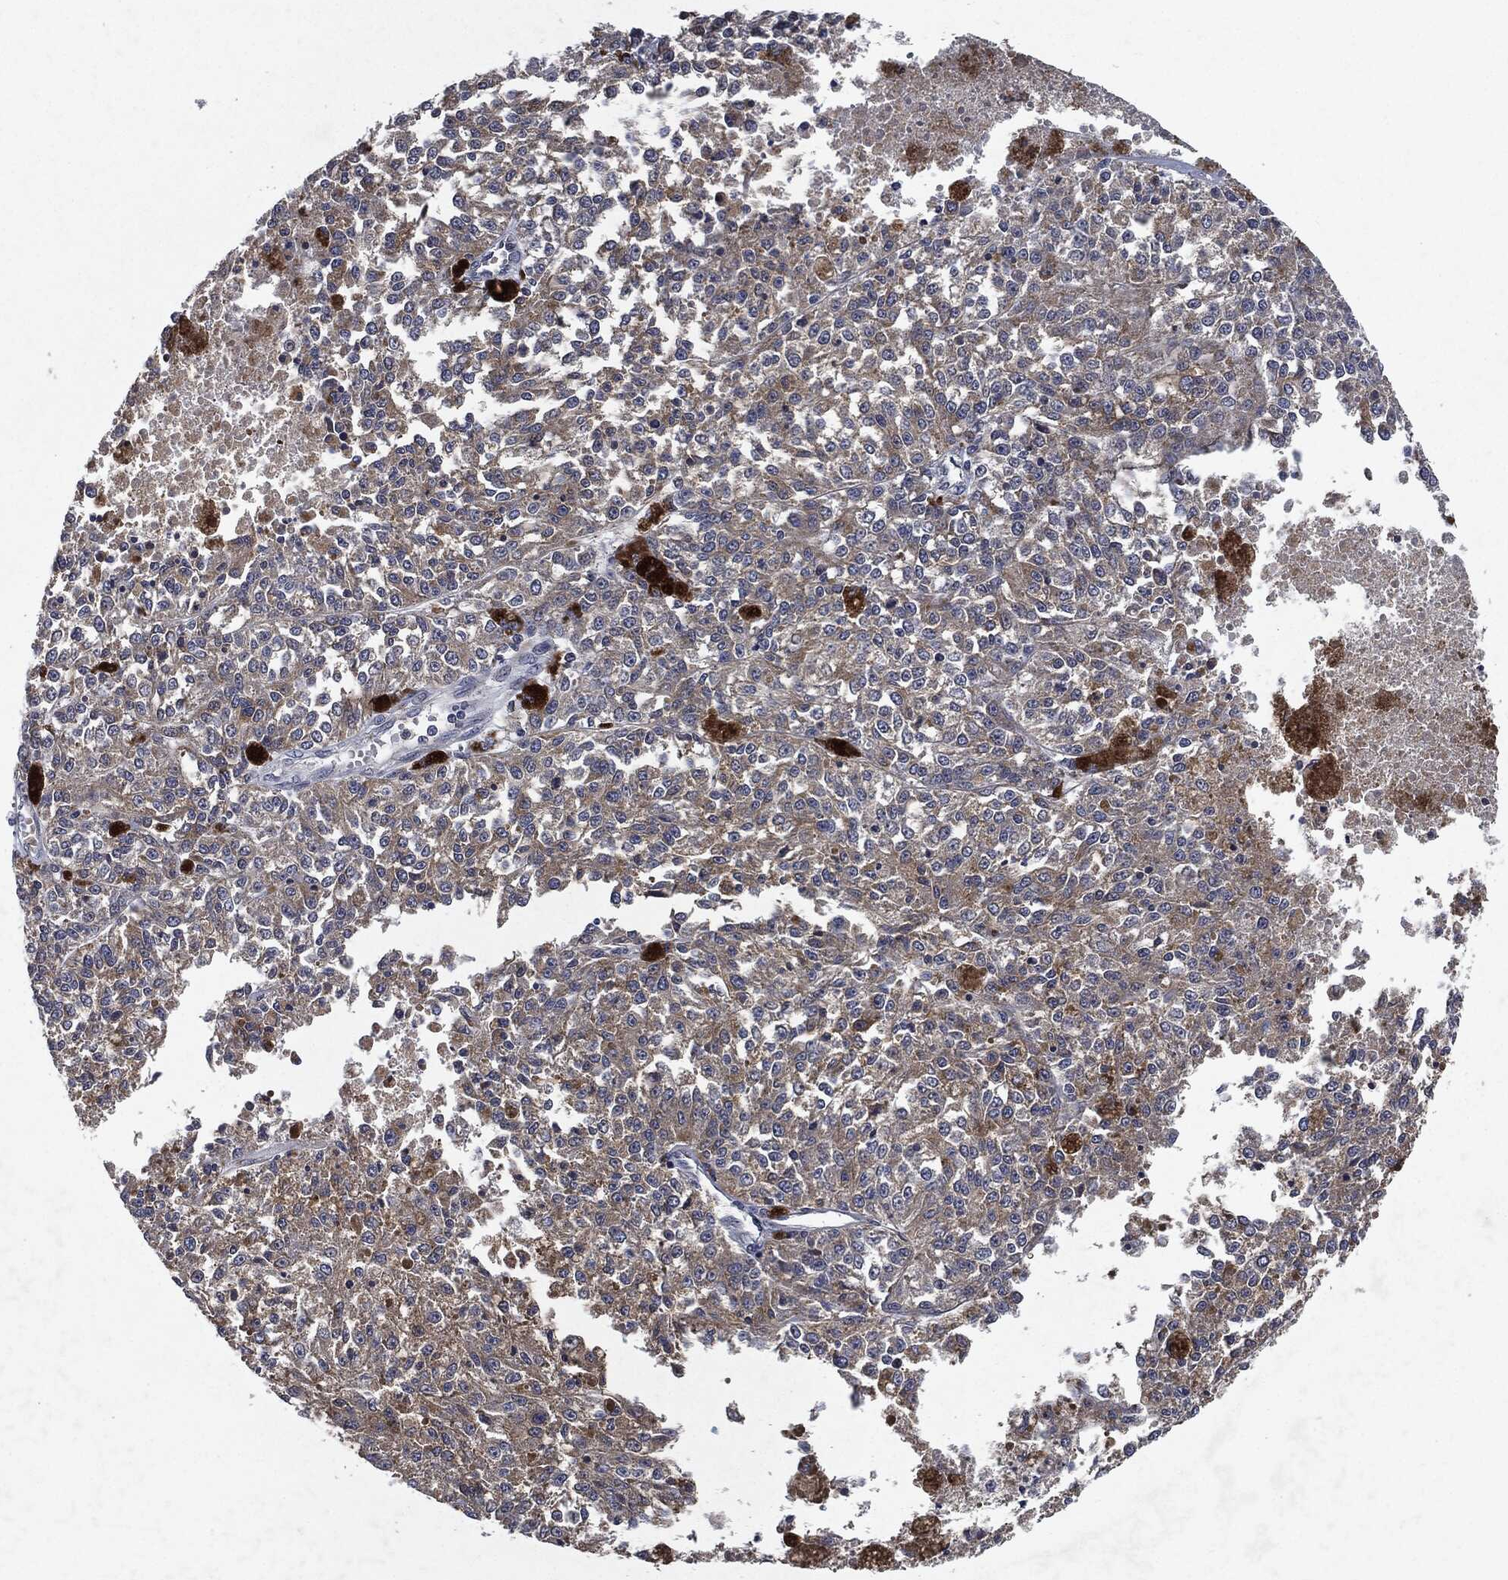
{"staining": {"intensity": "weak", "quantity": "25%-75%", "location": "cytoplasmic/membranous"}, "tissue": "melanoma", "cell_type": "Tumor cells", "image_type": "cancer", "snomed": [{"axis": "morphology", "description": "Malignant melanoma, Metastatic site"}, {"axis": "topography", "description": "Lymph node"}], "caption": "Tumor cells demonstrate low levels of weak cytoplasmic/membranous expression in about 25%-75% of cells in human malignant melanoma (metastatic site).", "gene": "SLC31A2", "patient": {"sex": "female", "age": 64}}